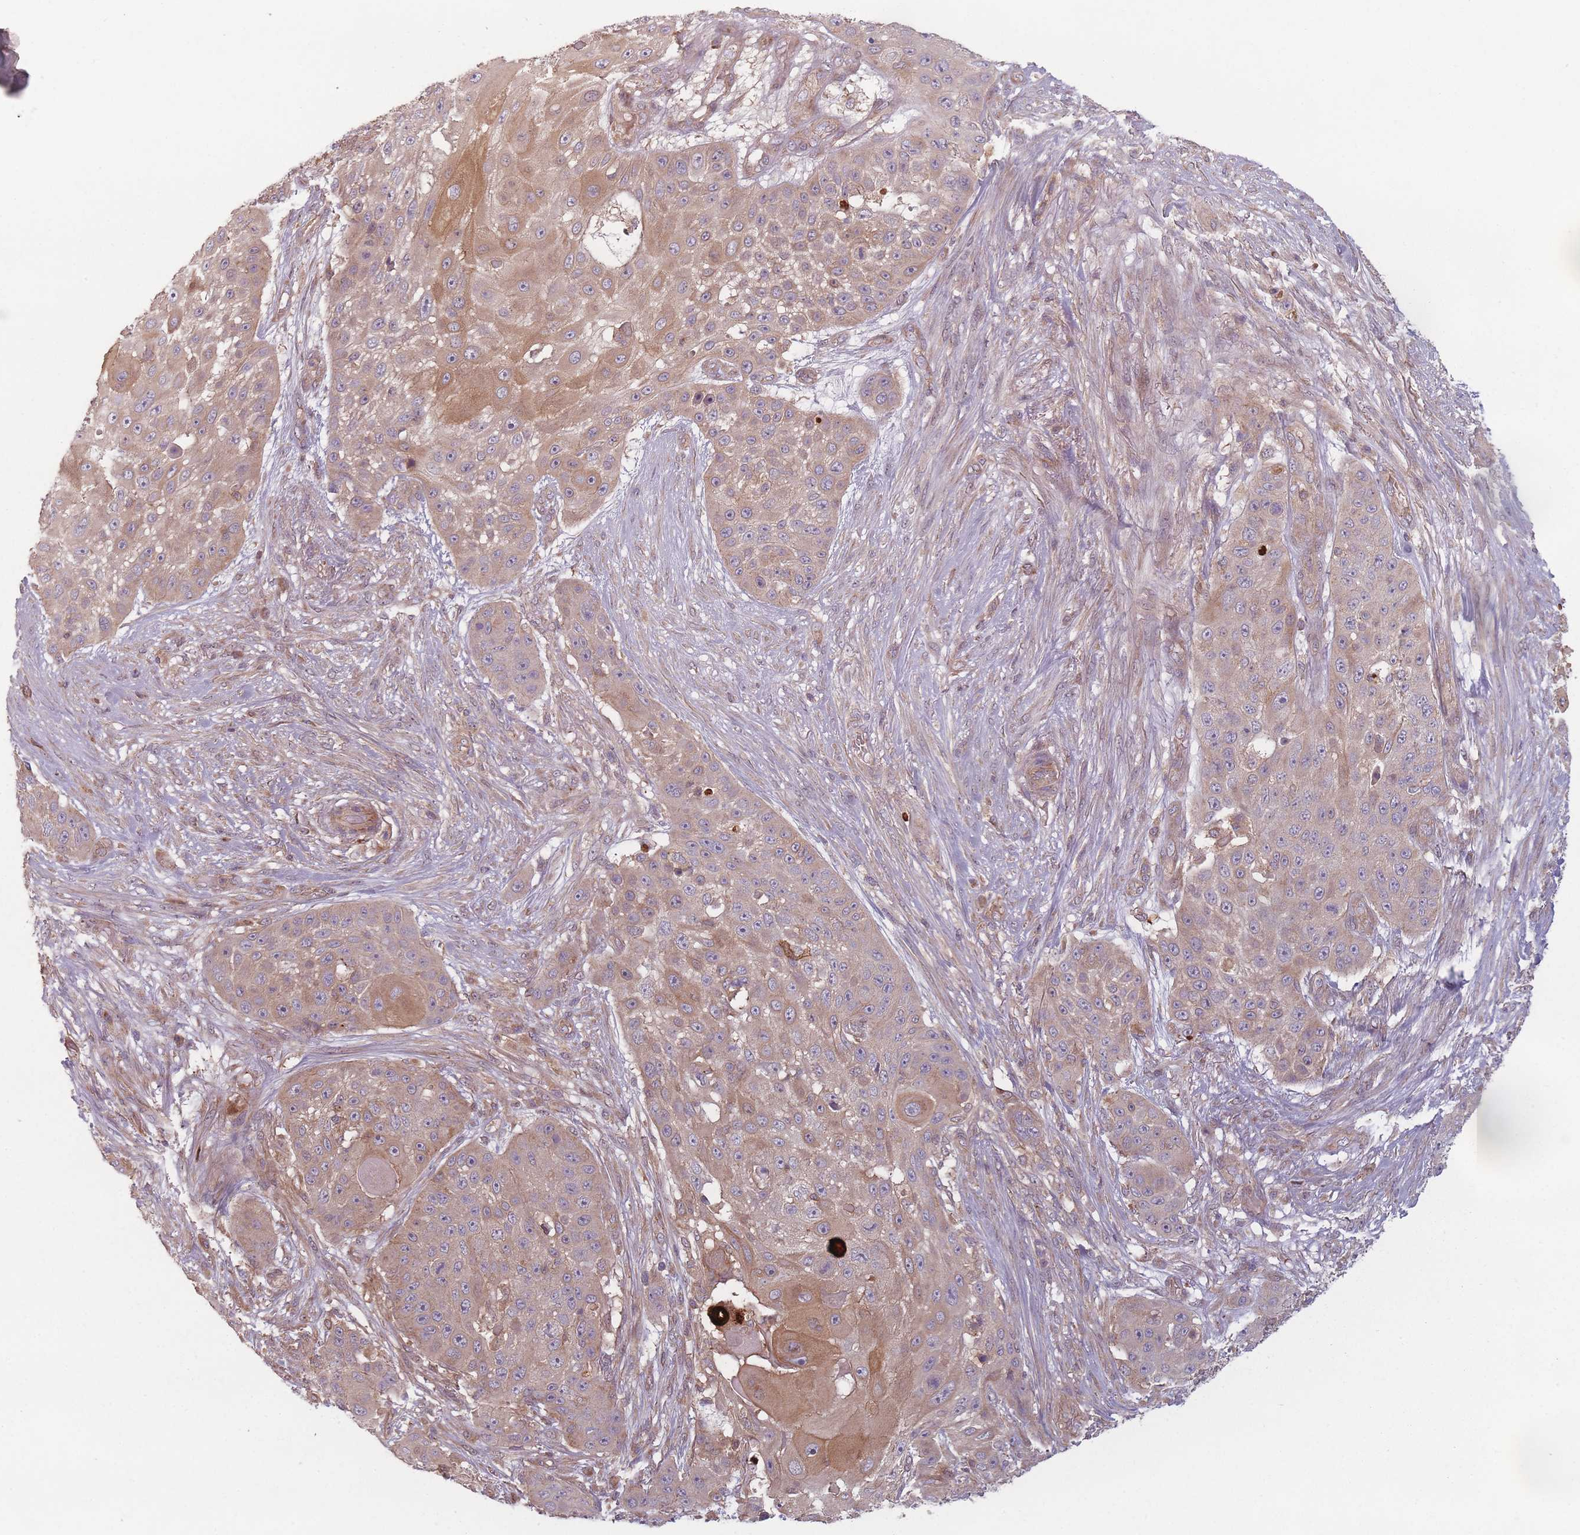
{"staining": {"intensity": "moderate", "quantity": ">75%", "location": "cytoplasmic/membranous"}, "tissue": "skin cancer", "cell_type": "Tumor cells", "image_type": "cancer", "snomed": [{"axis": "morphology", "description": "Squamous cell carcinoma, NOS"}, {"axis": "topography", "description": "Skin"}], "caption": "Brown immunohistochemical staining in human skin cancer (squamous cell carcinoma) displays moderate cytoplasmic/membranous positivity in about >75% of tumor cells. Using DAB (3,3'-diaminobenzidine) (brown) and hematoxylin (blue) stains, captured at high magnification using brightfield microscopy.", "gene": "NT5DC2", "patient": {"sex": "female", "age": 86}}